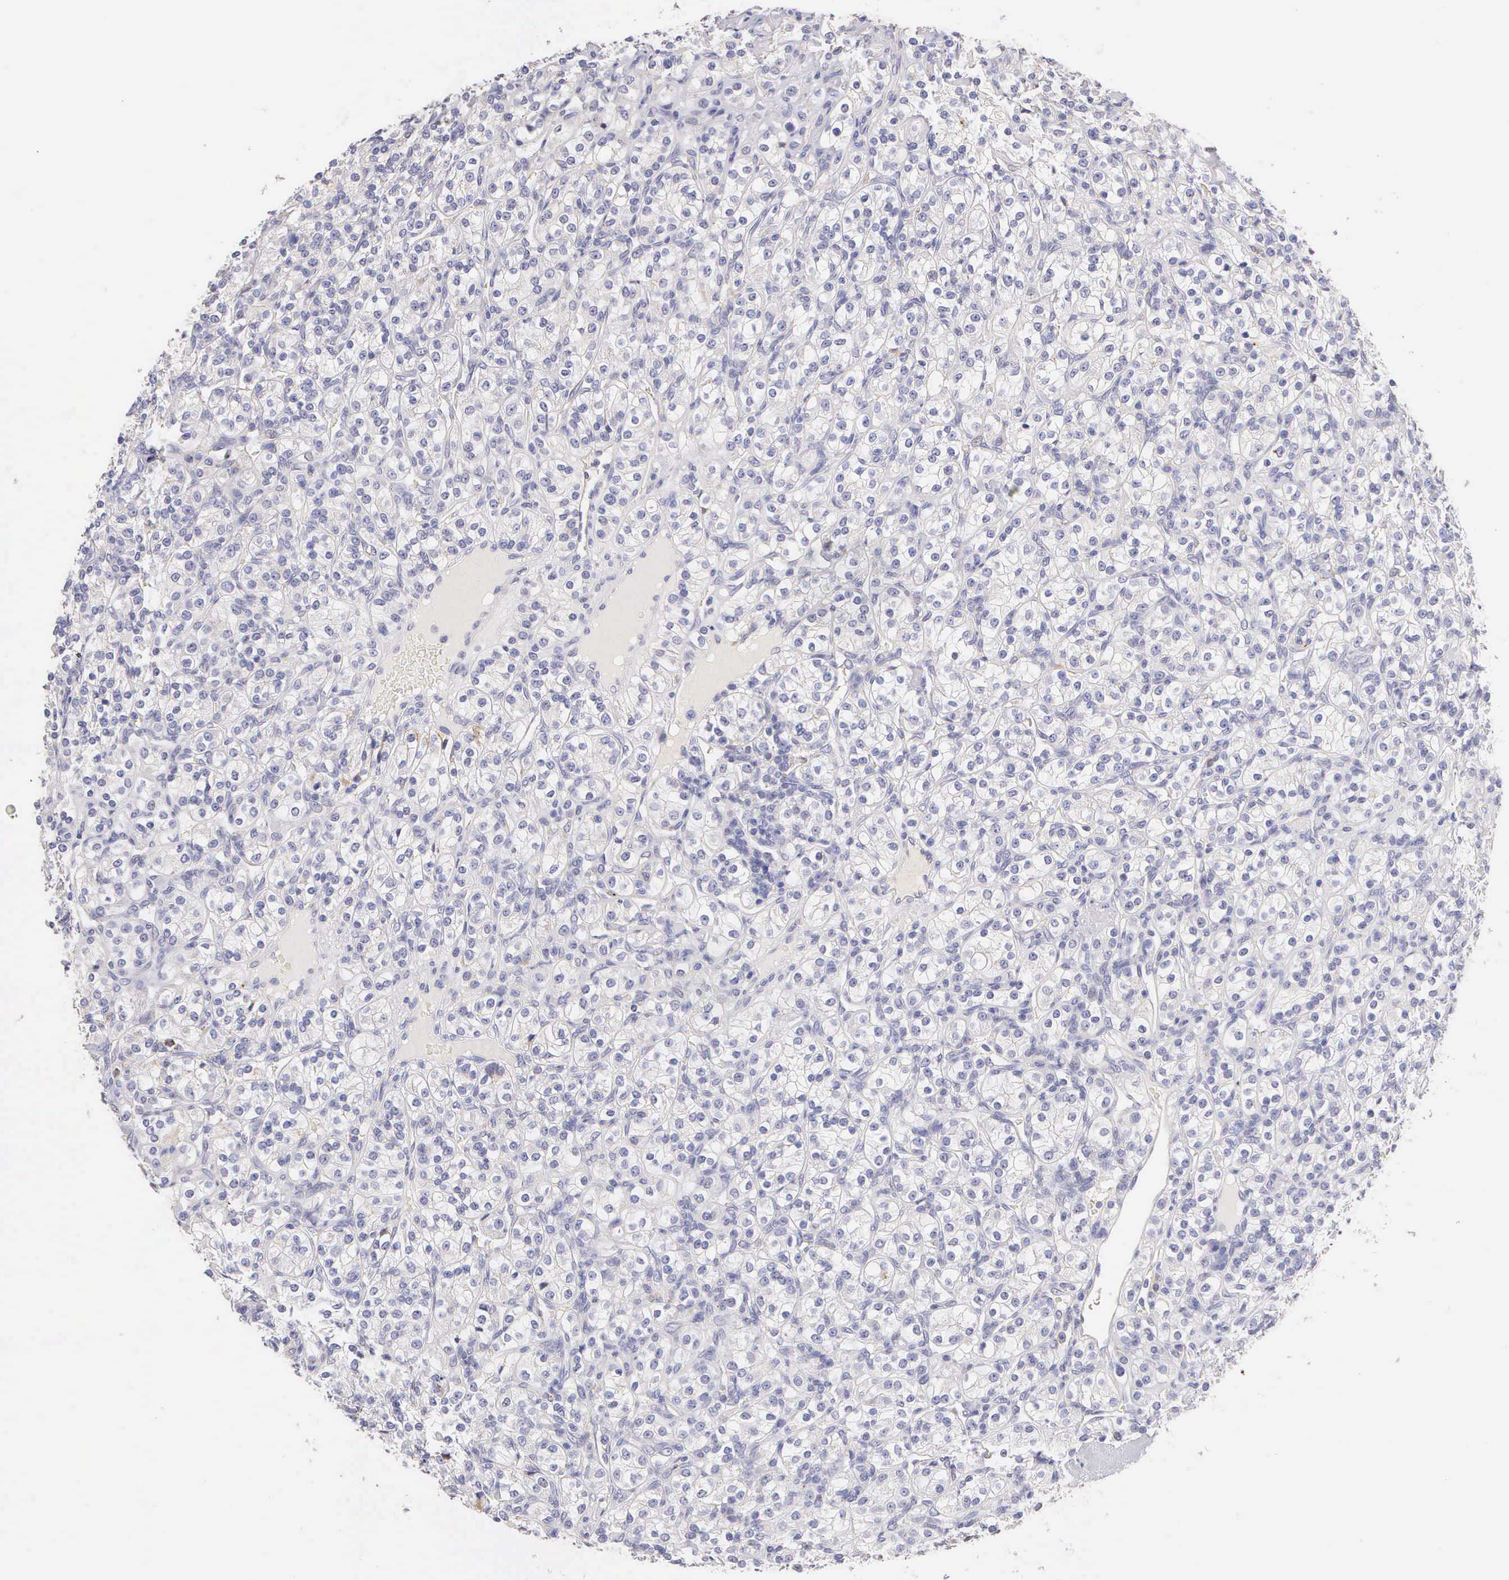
{"staining": {"intensity": "negative", "quantity": "none", "location": "none"}, "tissue": "renal cancer", "cell_type": "Tumor cells", "image_type": "cancer", "snomed": [{"axis": "morphology", "description": "Adenocarcinoma, NOS"}, {"axis": "topography", "description": "Kidney"}], "caption": "Adenocarcinoma (renal) was stained to show a protein in brown. There is no significant positivity in tumor cells. (DAB (3,3'-diaminobenzidine) IHC with hematoxylin counter stain).", "gene": "ESR1", "patient": {"sex": "male", "age": 77}}